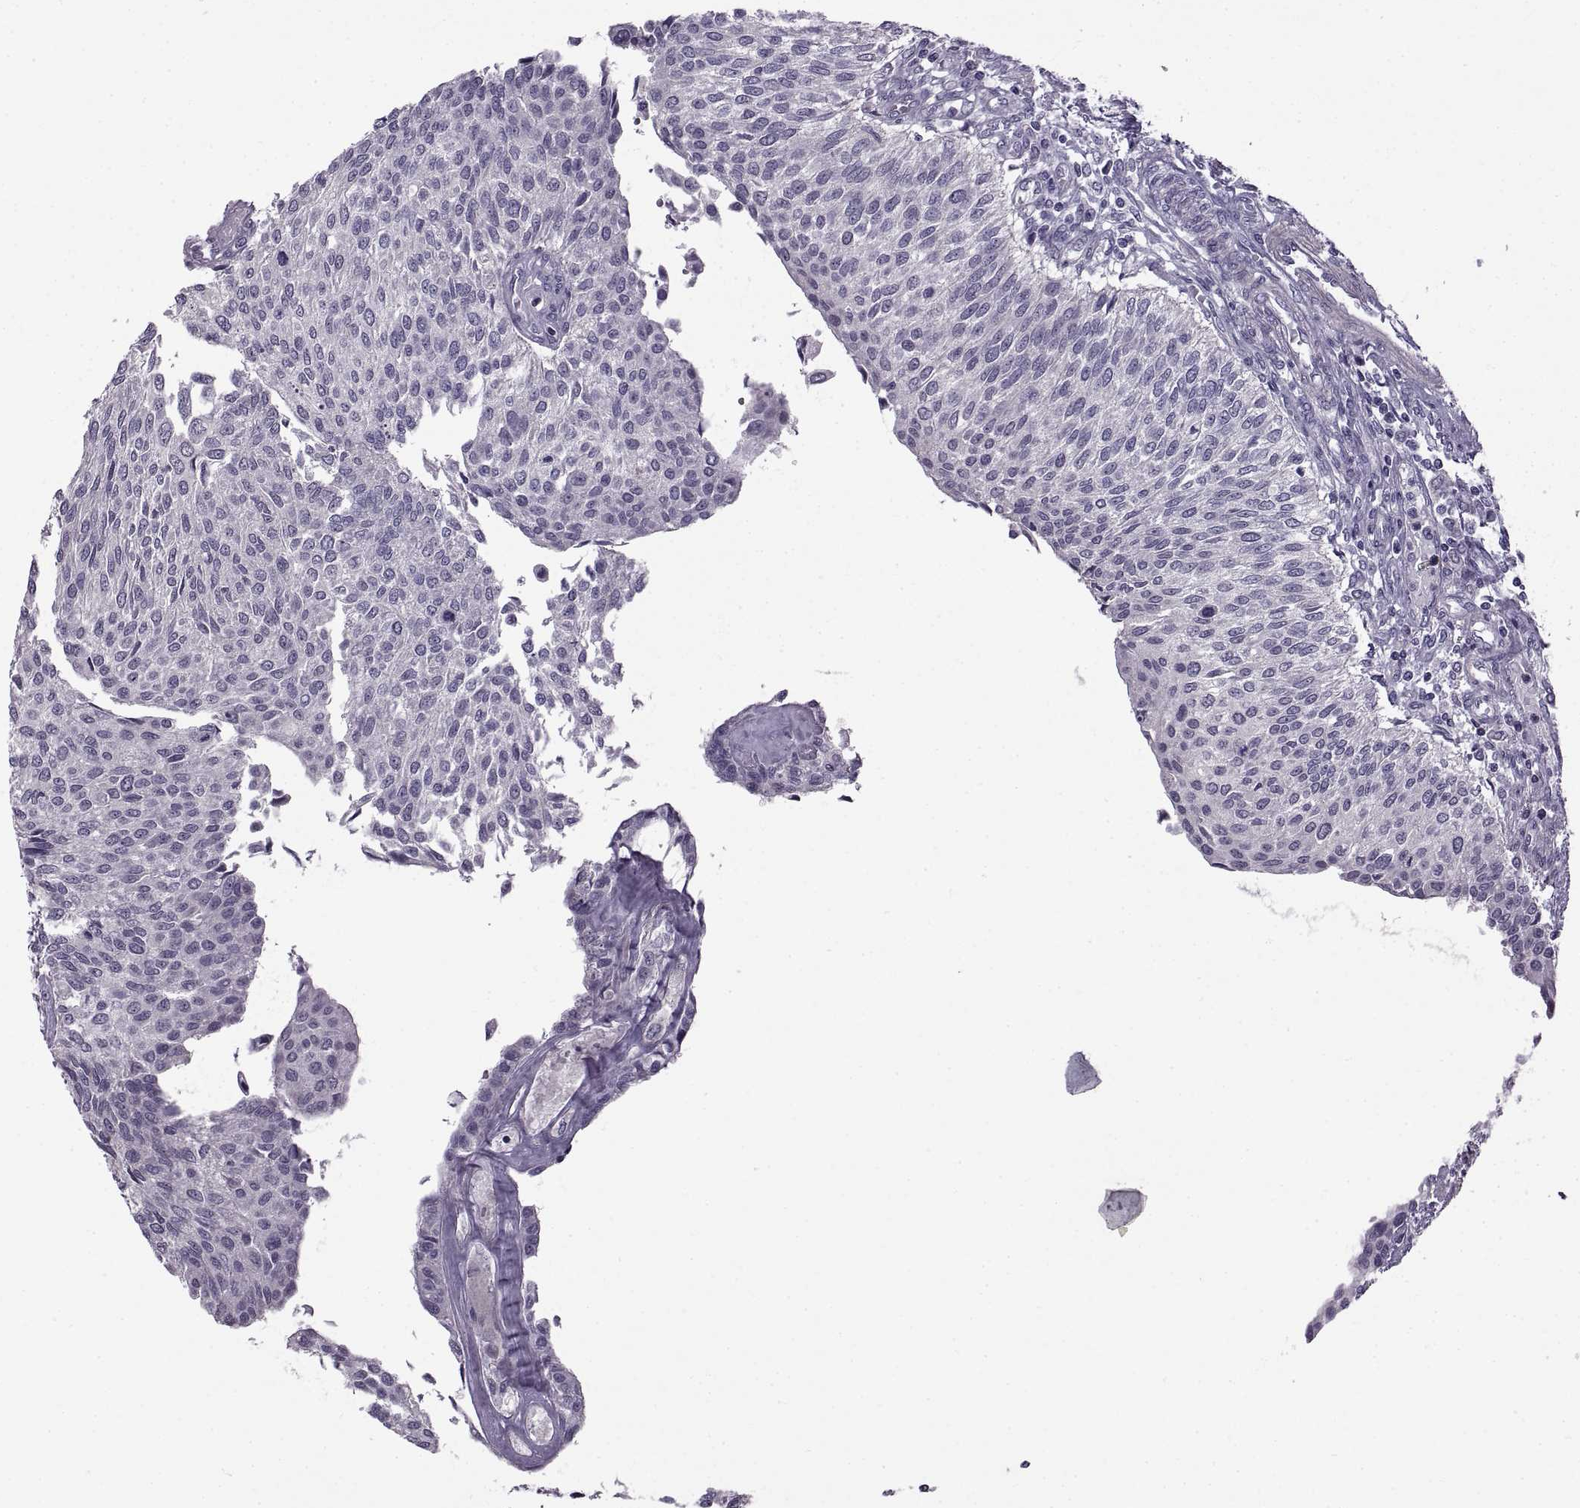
{"staining": {"intensity": "negative", "quantity": "none", "location": "none"}, "tissue": "urothelial cancer", "cell_type": "Tumor cells", "image_type": "cancer", "snomed": [{"axis": "morphology", "description": "Urothelial carcinoma, NOS"}, {"axis": "topography", "description": "Urinary bladder"}], "caption": "Tumor cells are negative for protein expression in human urothelial cancer.", "gene": "BSPH1", "patient": {"sex": "male", "age": 55}}